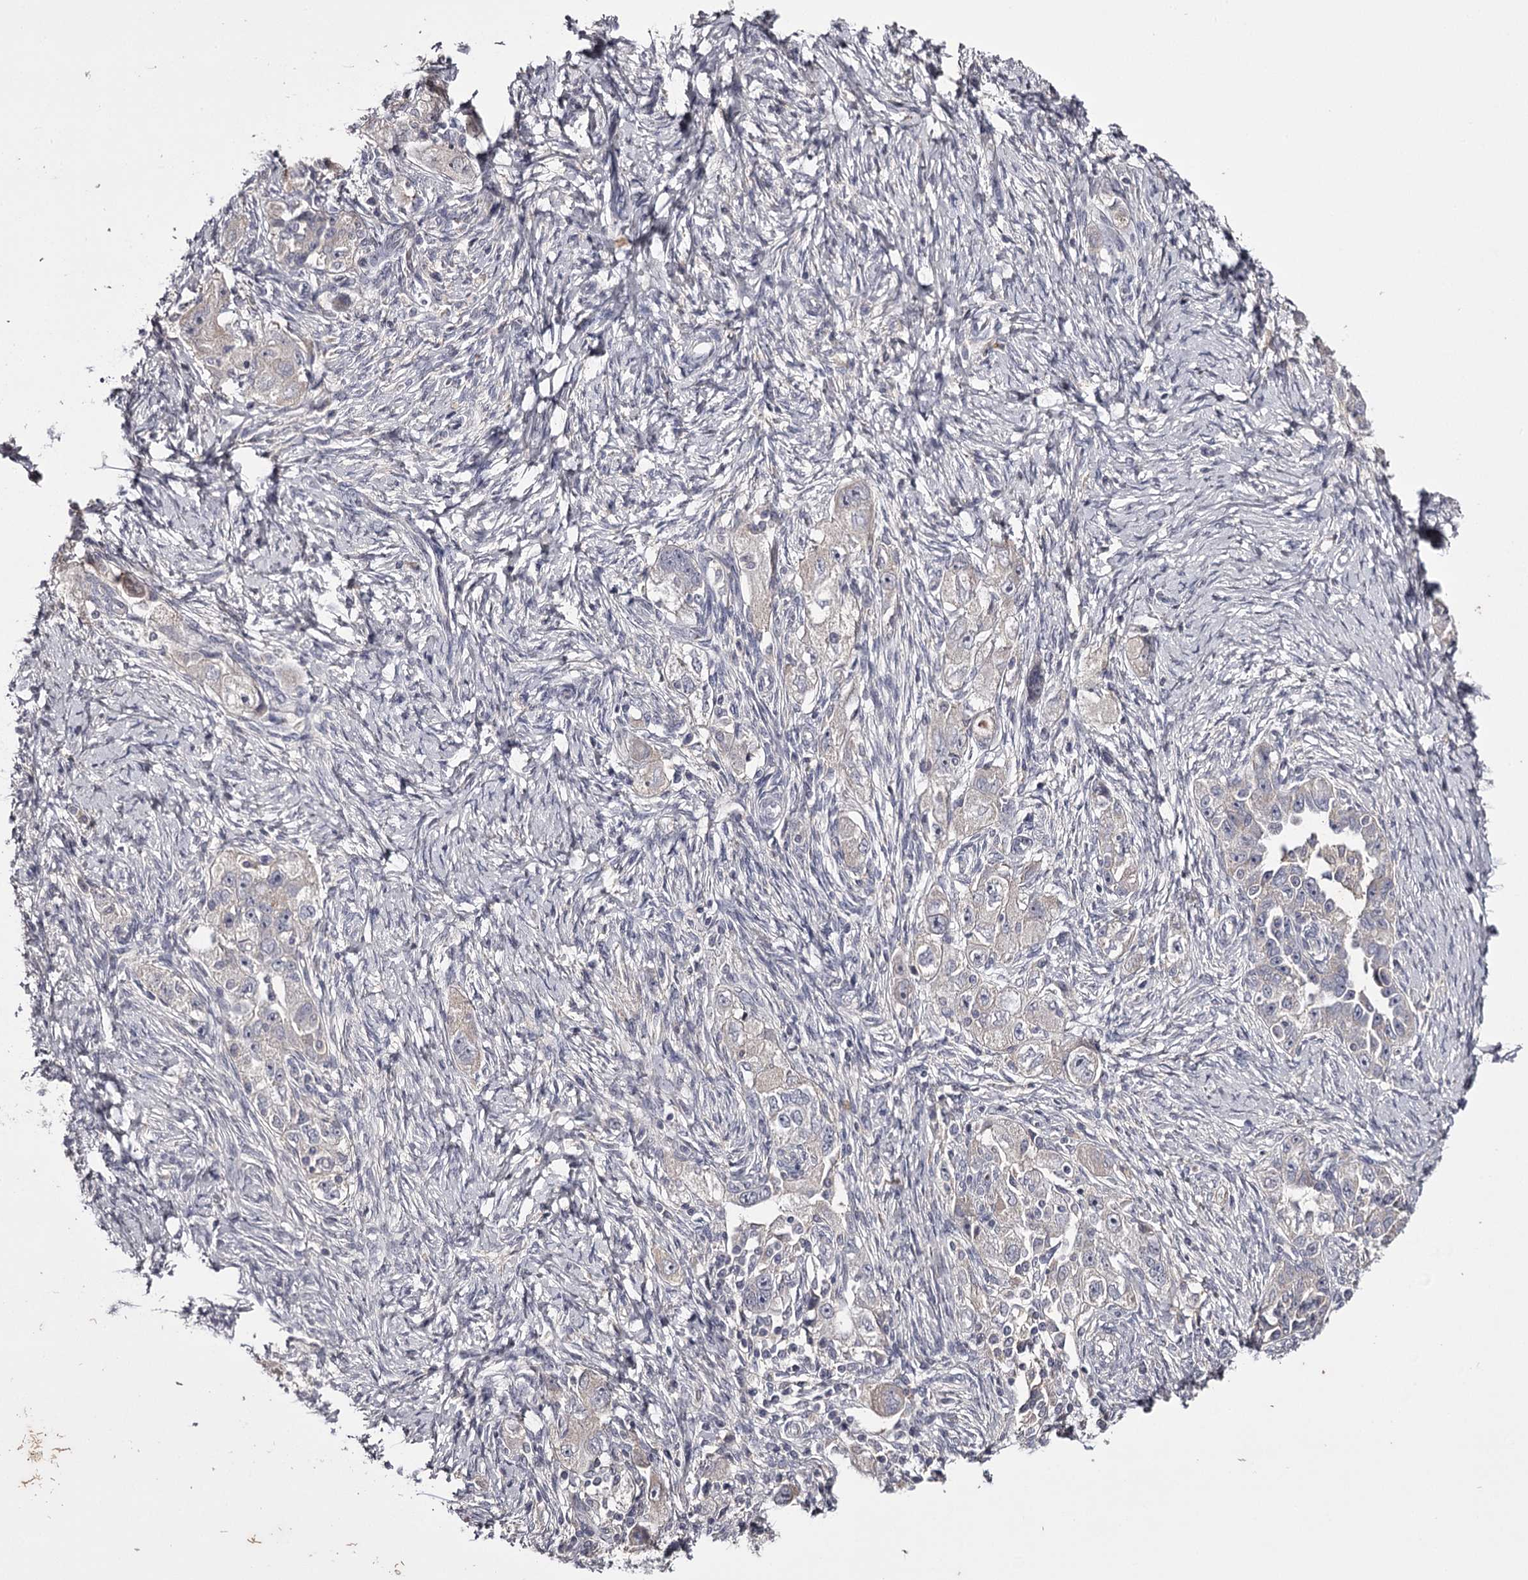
{"staining": {"intensity": "negative", "quantity": "none", "location": "none"}, "tissue": "ovarian cancer", "cell_type": "Tumor cells", "image_type": "cancer", "snomed": [{"axis": "morphology", "description": "Carcinoma, NOS"}, {"axis": "morphology", "description": "Cystadenocarcinoma, serous, NOS"}, {"axis": "topography", "description": "Ovary"}], "caption": "An image of human serous cystadenocarcinoma (ovarian) is negative for staining in tumor cells. (DAB (3,3'-diaminobenzidine) IHC with hematoxylin counter stain).", "gene": "PRM2", "patient": {"sex": "female", "age": 69}}